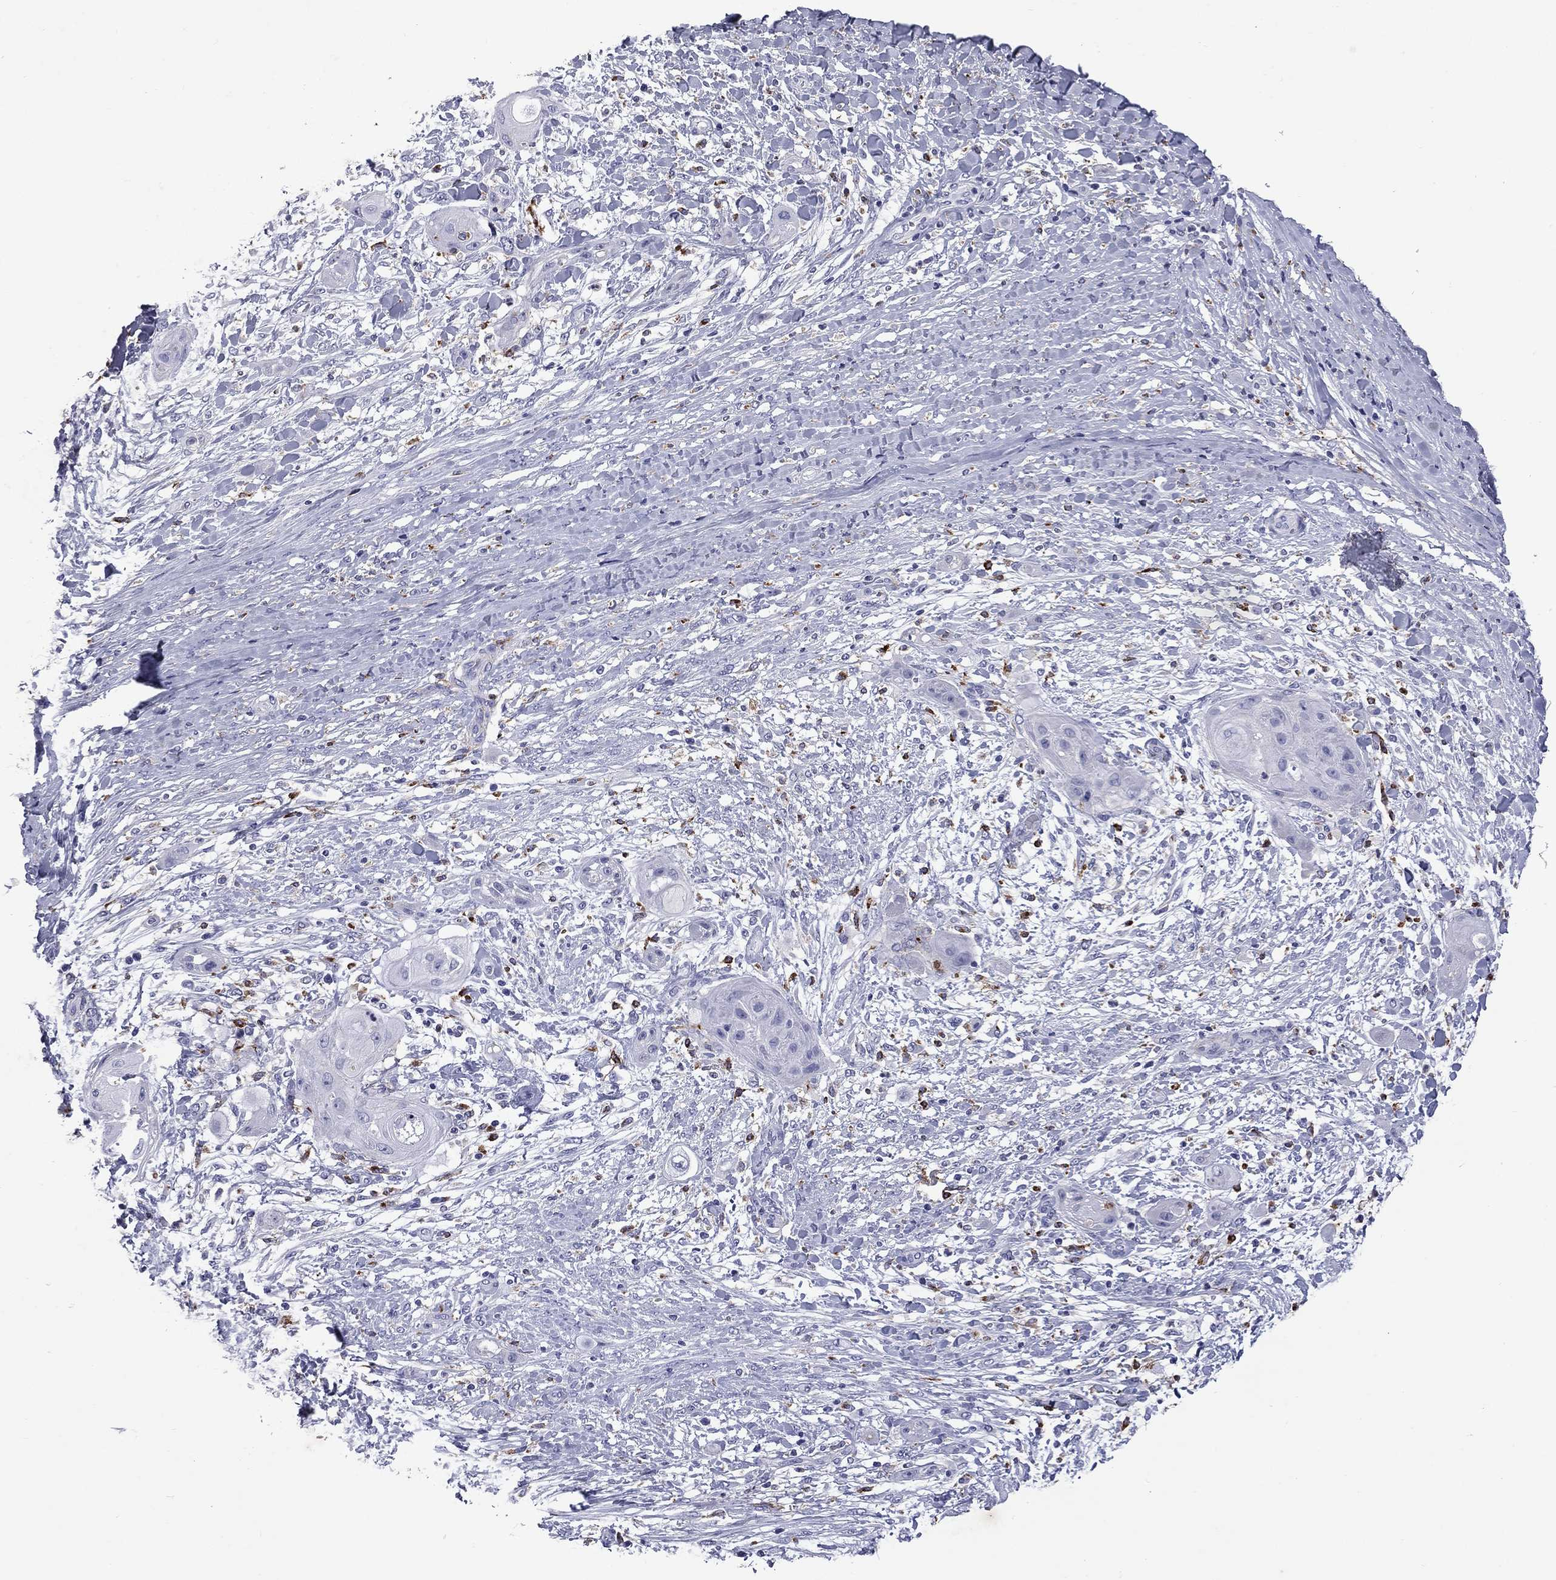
{"staining": {"intensity": "negative", "quantity": "none", "location": "none"}, "tissue": "skin cancer", "cell_type": "Tumor cells", "image_type": "cancer", "snomed": [{"axis": "morphology", "description": "Squamous cell carcinoma, NOS"}, {"axis": "topography", "description": "Skin"}], "caption": "Micrograph shows no protein expression in tumor cells of skin cancer tissue.", "gene": "MADCAM1", "patient": {"sex": "male", "age": 62}}